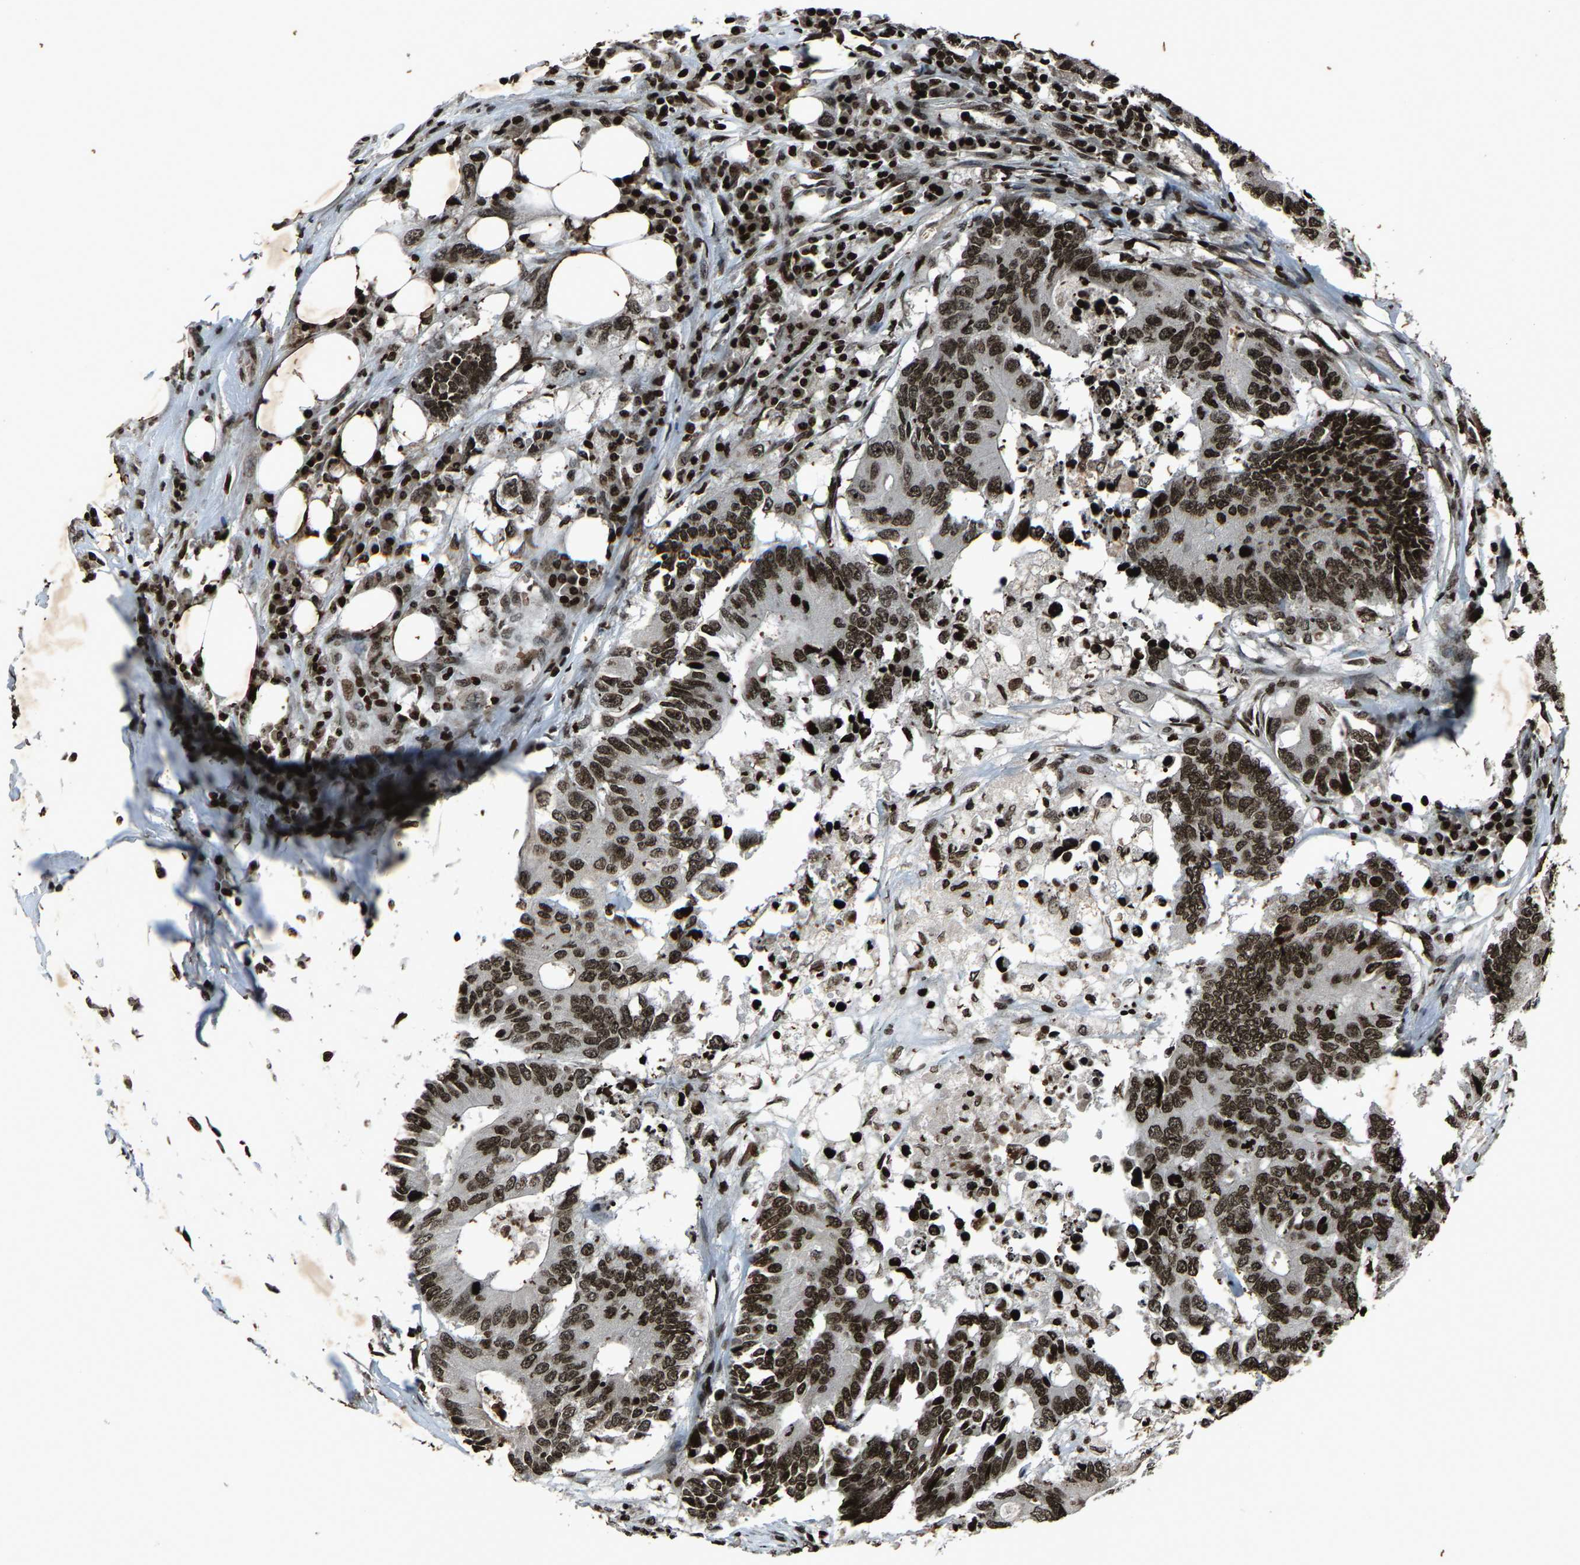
{"staining": {"intensity": "strong", "quantity": ">75%", "location": "nuclear"}, "tissue": "colorectal cancer", "cell_type": "Tumor cells", "image_type": "cancer", "snomed": [{"axis": "morphology", "description": "Adenocarcinoma, NOS"}, {"axis": "topography", "description": "Colon"}], "caption": "IHC (DAB) staining of adenocarcinoma (colorectal) displays strong nuclear protein staining in about >75% of tumor cells. The protein is stained brown, and the nuclei are stained in blue (DAB (3,3'-diaminobenzidine) IHC with brightfield microscopy, high magnification).", "gene": "H4C1", "patient": {"sex": "male", "age": 71}}